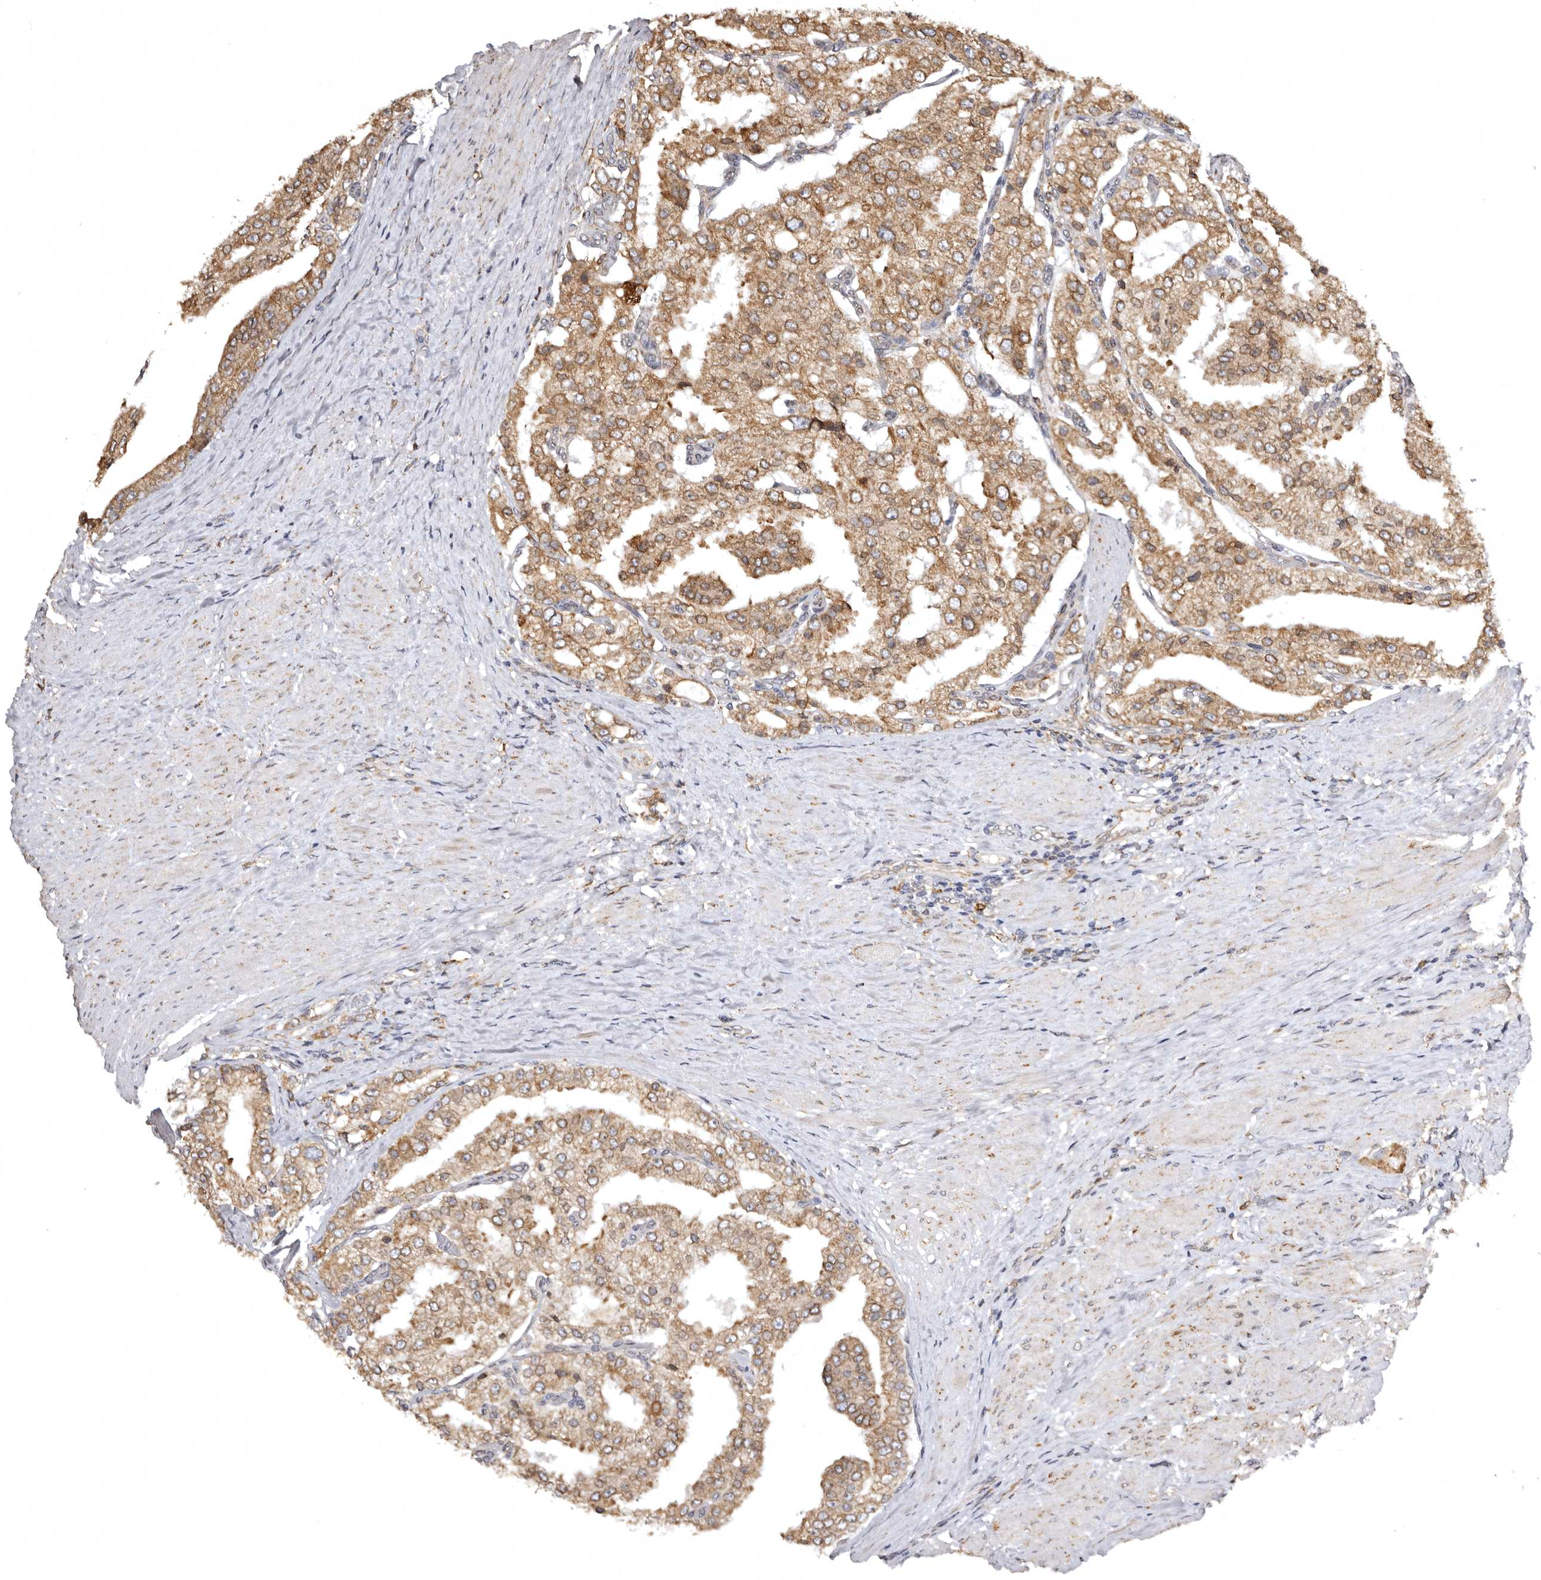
{"staining": {"intensity": "moderate", "quantity": ">75%", "location": "cytoplasmic/membranous"}, "tissue": "prostate cancer", "cell_type": "Tumor cells", "image_type": "cancer", "snomed": [{"axis": "morphology", "description": "Adenocarcinoma, High grade"}, {"axis": "topography", "description": "Prostate"}], "caption": "Prostate cancer (adenocarcinoma (high-grade)) stained with DAB immunohistochemistry demonstrates medium levels of moderate cytoplasmic/membranous expression in approximately >75% of tumor cells.", "gene": "INKA2", "patient": {"sex": "male", "age": 50}}